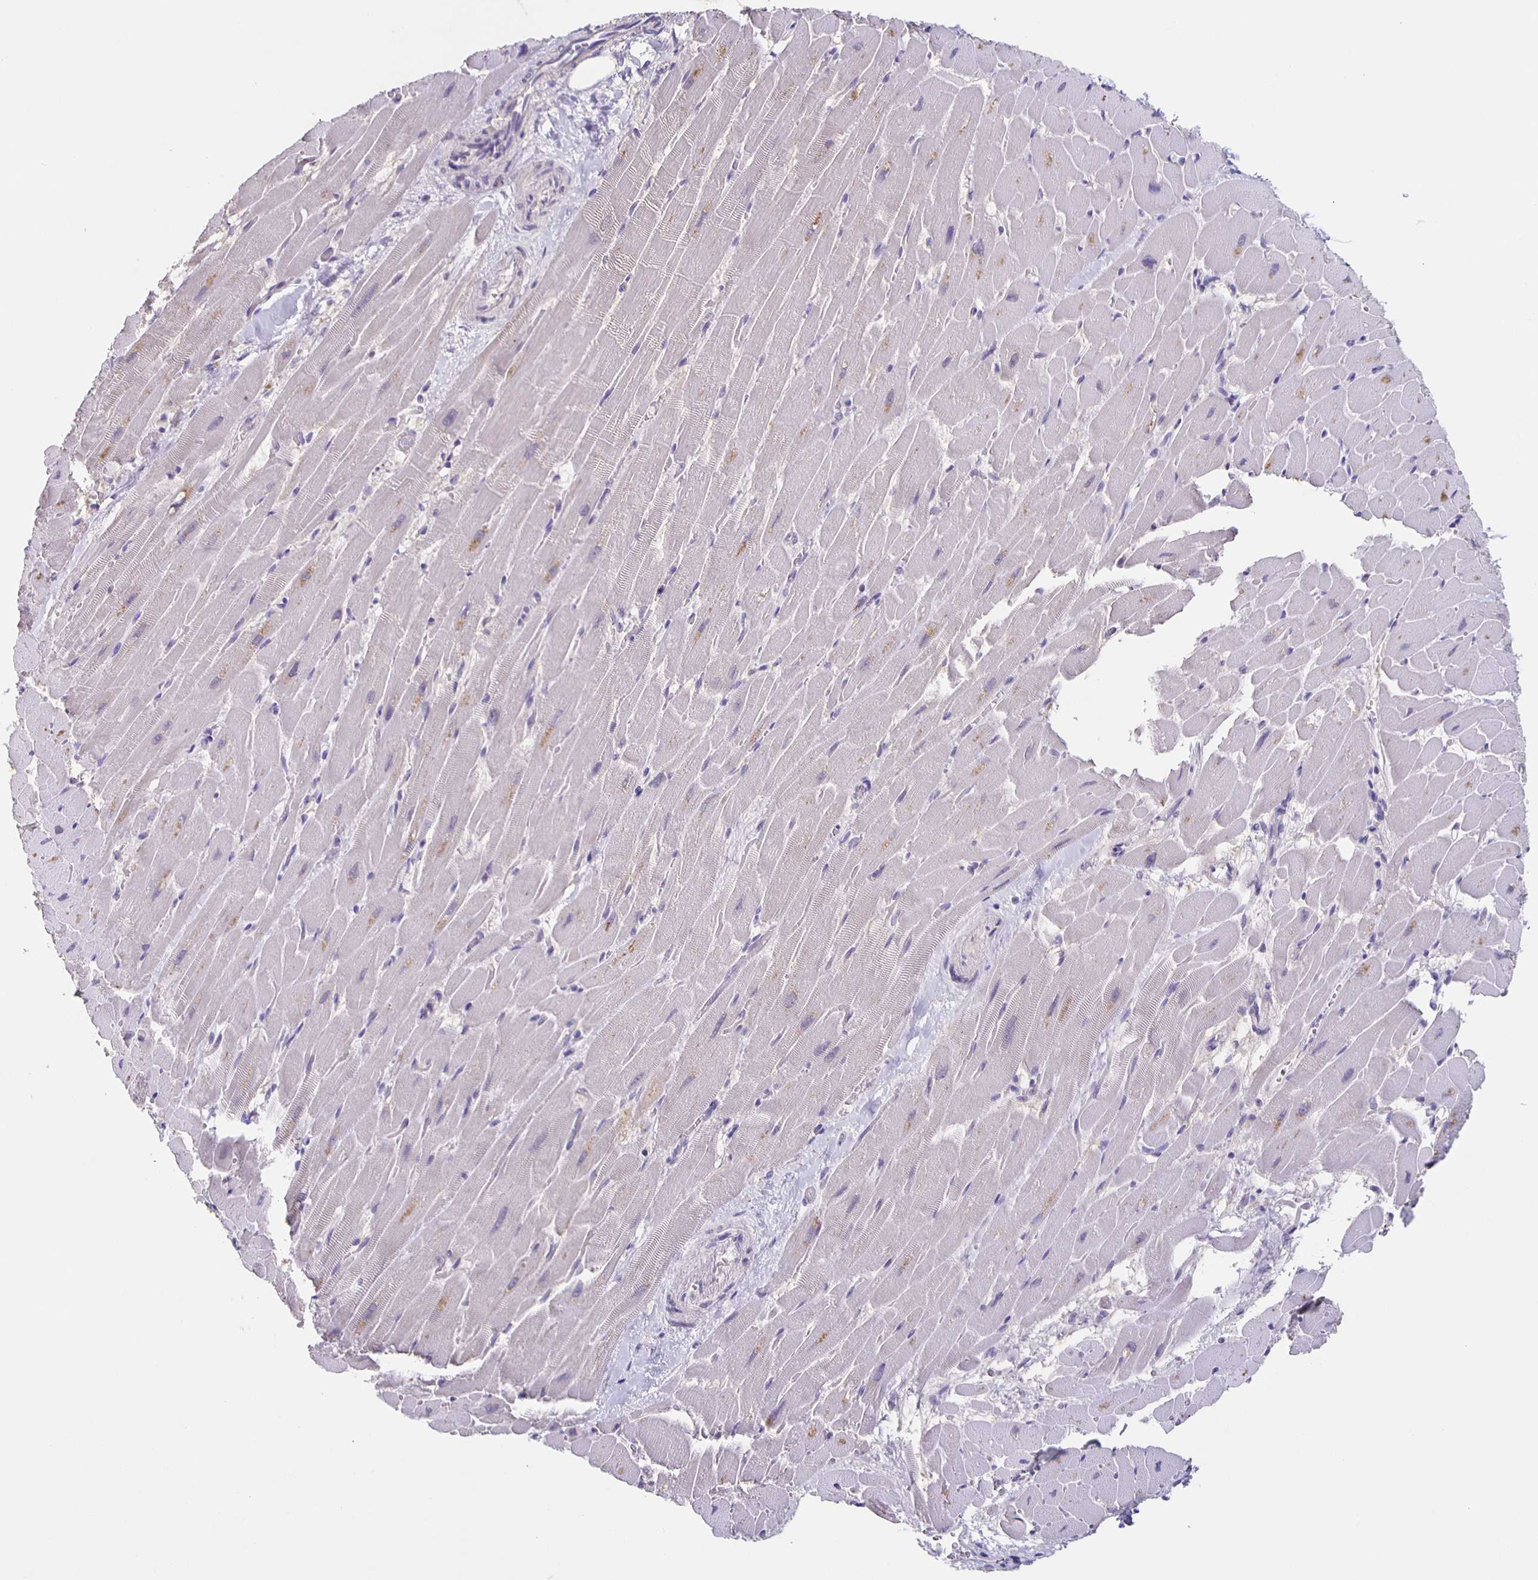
{"staining": {"intensity": "weak", "quantity": "<25%", "location": "cytoplasmic/membranous"}, "tissue": "heart muscle", "cell_type": "Cardiomyocytes", "image_type": "normal", "snomed": [{"axis": "morphology", "description": "Normal tissue, NOS"}, {"axis": "topography", "description": "Heart"}], "caption": "Image shows no protein staining in cardiomyocytes of benign heart muscle.", "gene": "CARNS1", "patient": {"sex": "male", "age": 37}}